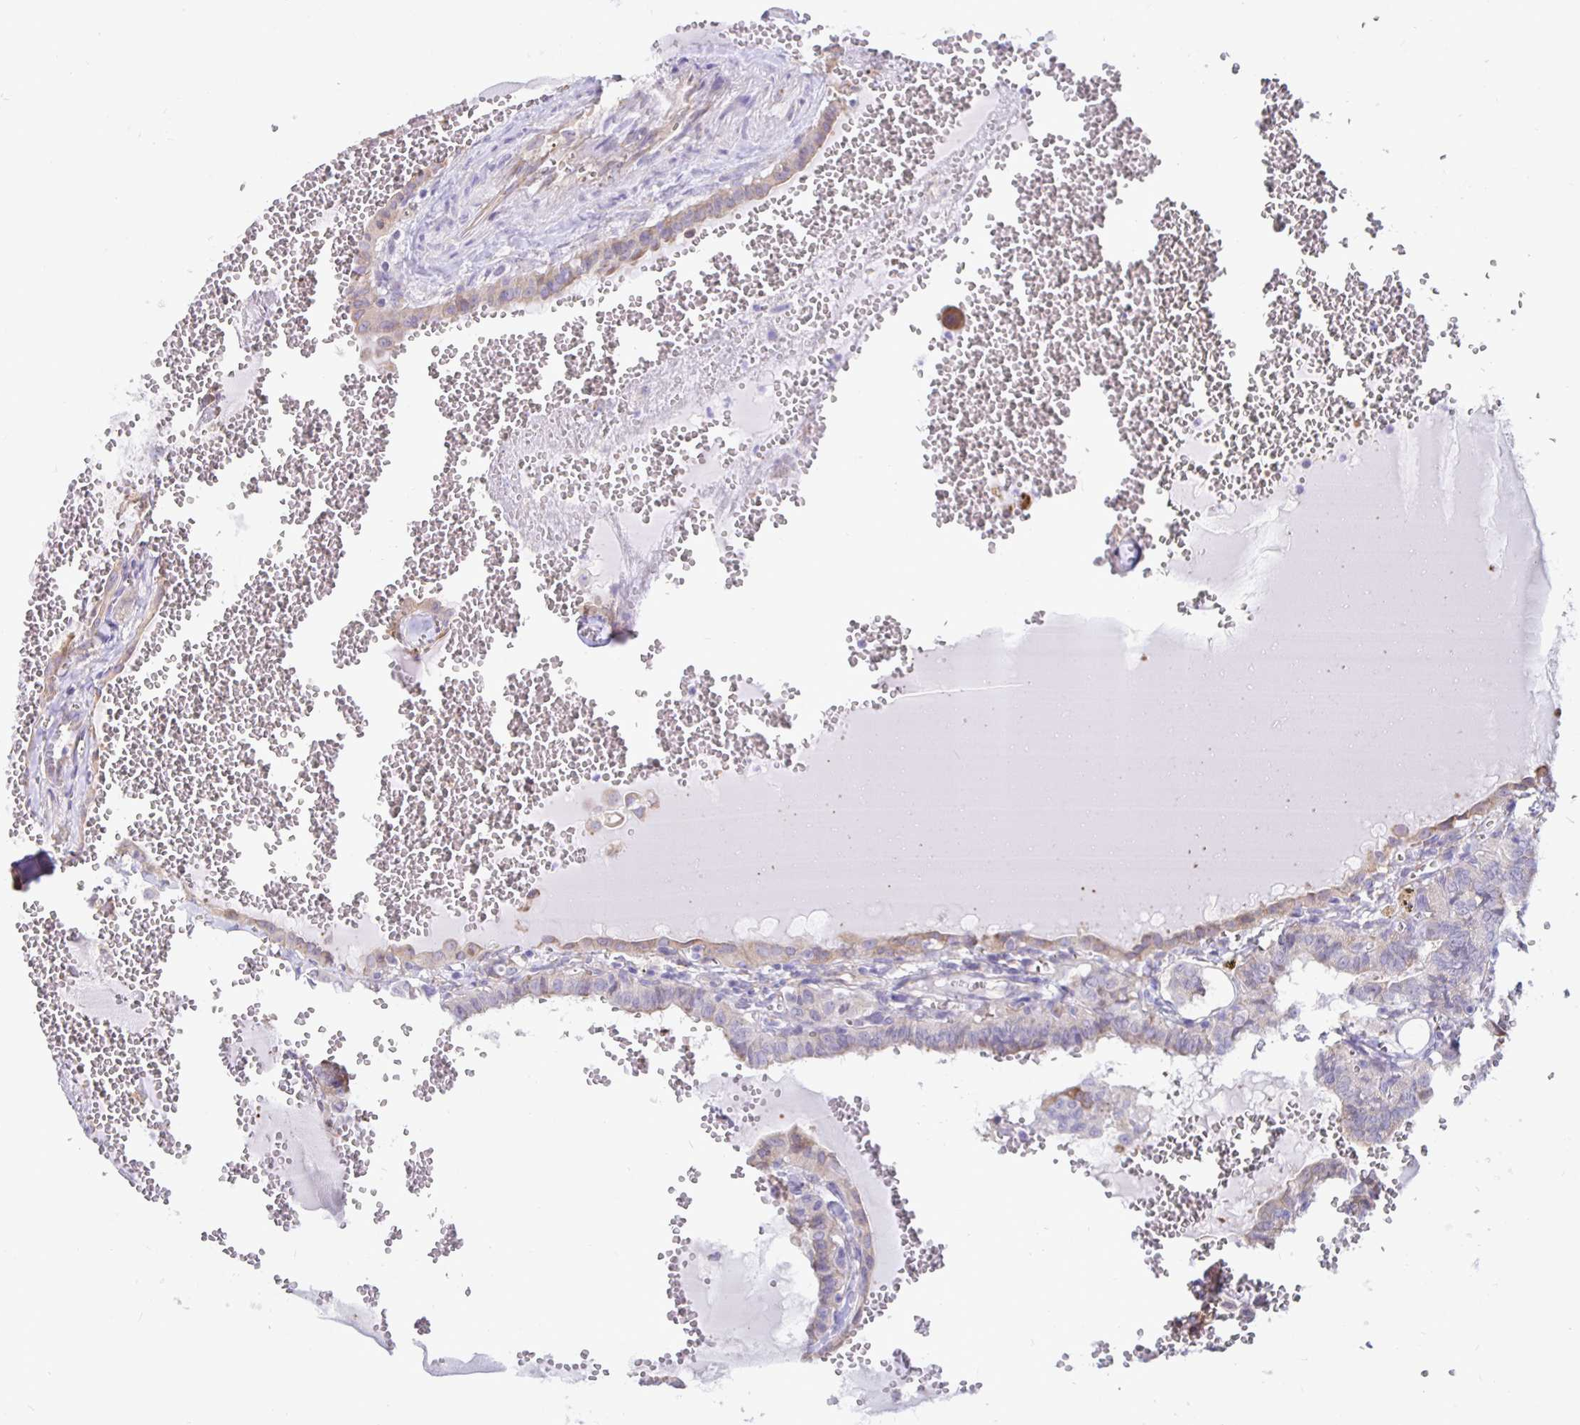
{"staining": {"intensity": "negative", "quantity": "none", "location": "none"}, "tissue": "thyroid cancer", "cell_type": "Tumor cells", "image_type": "cancer", "snomed": [{"axis": "morphology", "description": "Papillary adenocarcinoma, NOS"}, {"axis": "topography", "description": "Thyroid gland"}], "caption": "IHC micrograph of human thyroid cancer (papillary adenocarcinoma) stained for a protein (brown), which reveals no positivity in tumor cells.", "gene": "DNAI2", "patient": {"sex": "female", "age": 21}}